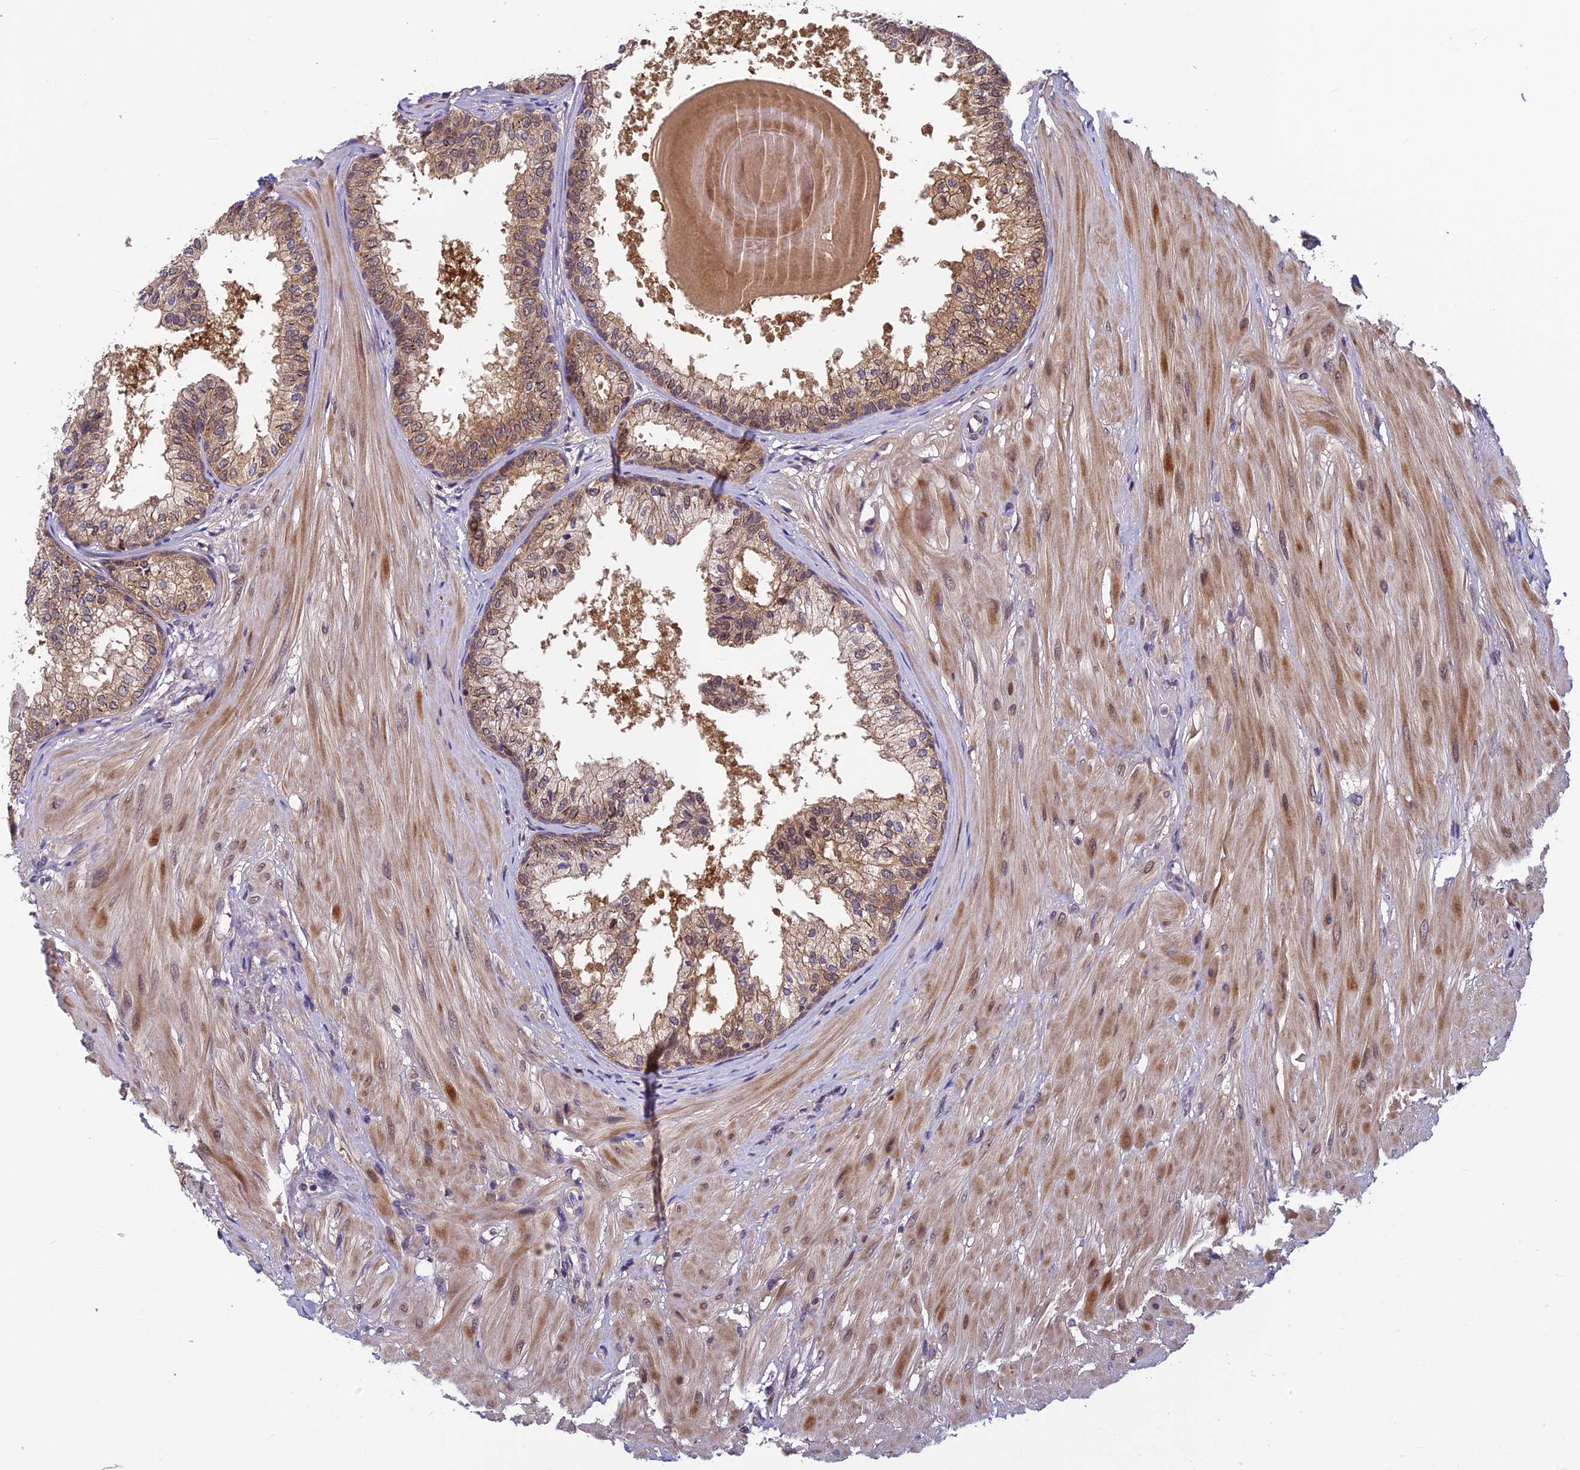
{"staining": {"intensity": "moderate", "quantity": ">75%", "location": "cytoplasmic/membranous"}, "tissue": "prostate", "cell_type": "Glandular cells", "image_type": "normal", "snomed": [{"axis": "morphology", "description": "Normal tissue, NOS"}, {"axis": "topography", "description": "Prostate"}], "caption": "About >75% of glandular cells in benign human prostate exhibit moderate cytoplasmic/membranous protein positivity as visualized by brown immunohistochemical staining.", "gene": "CCDC15", "patient": {"sex": "male", "age": 48}}